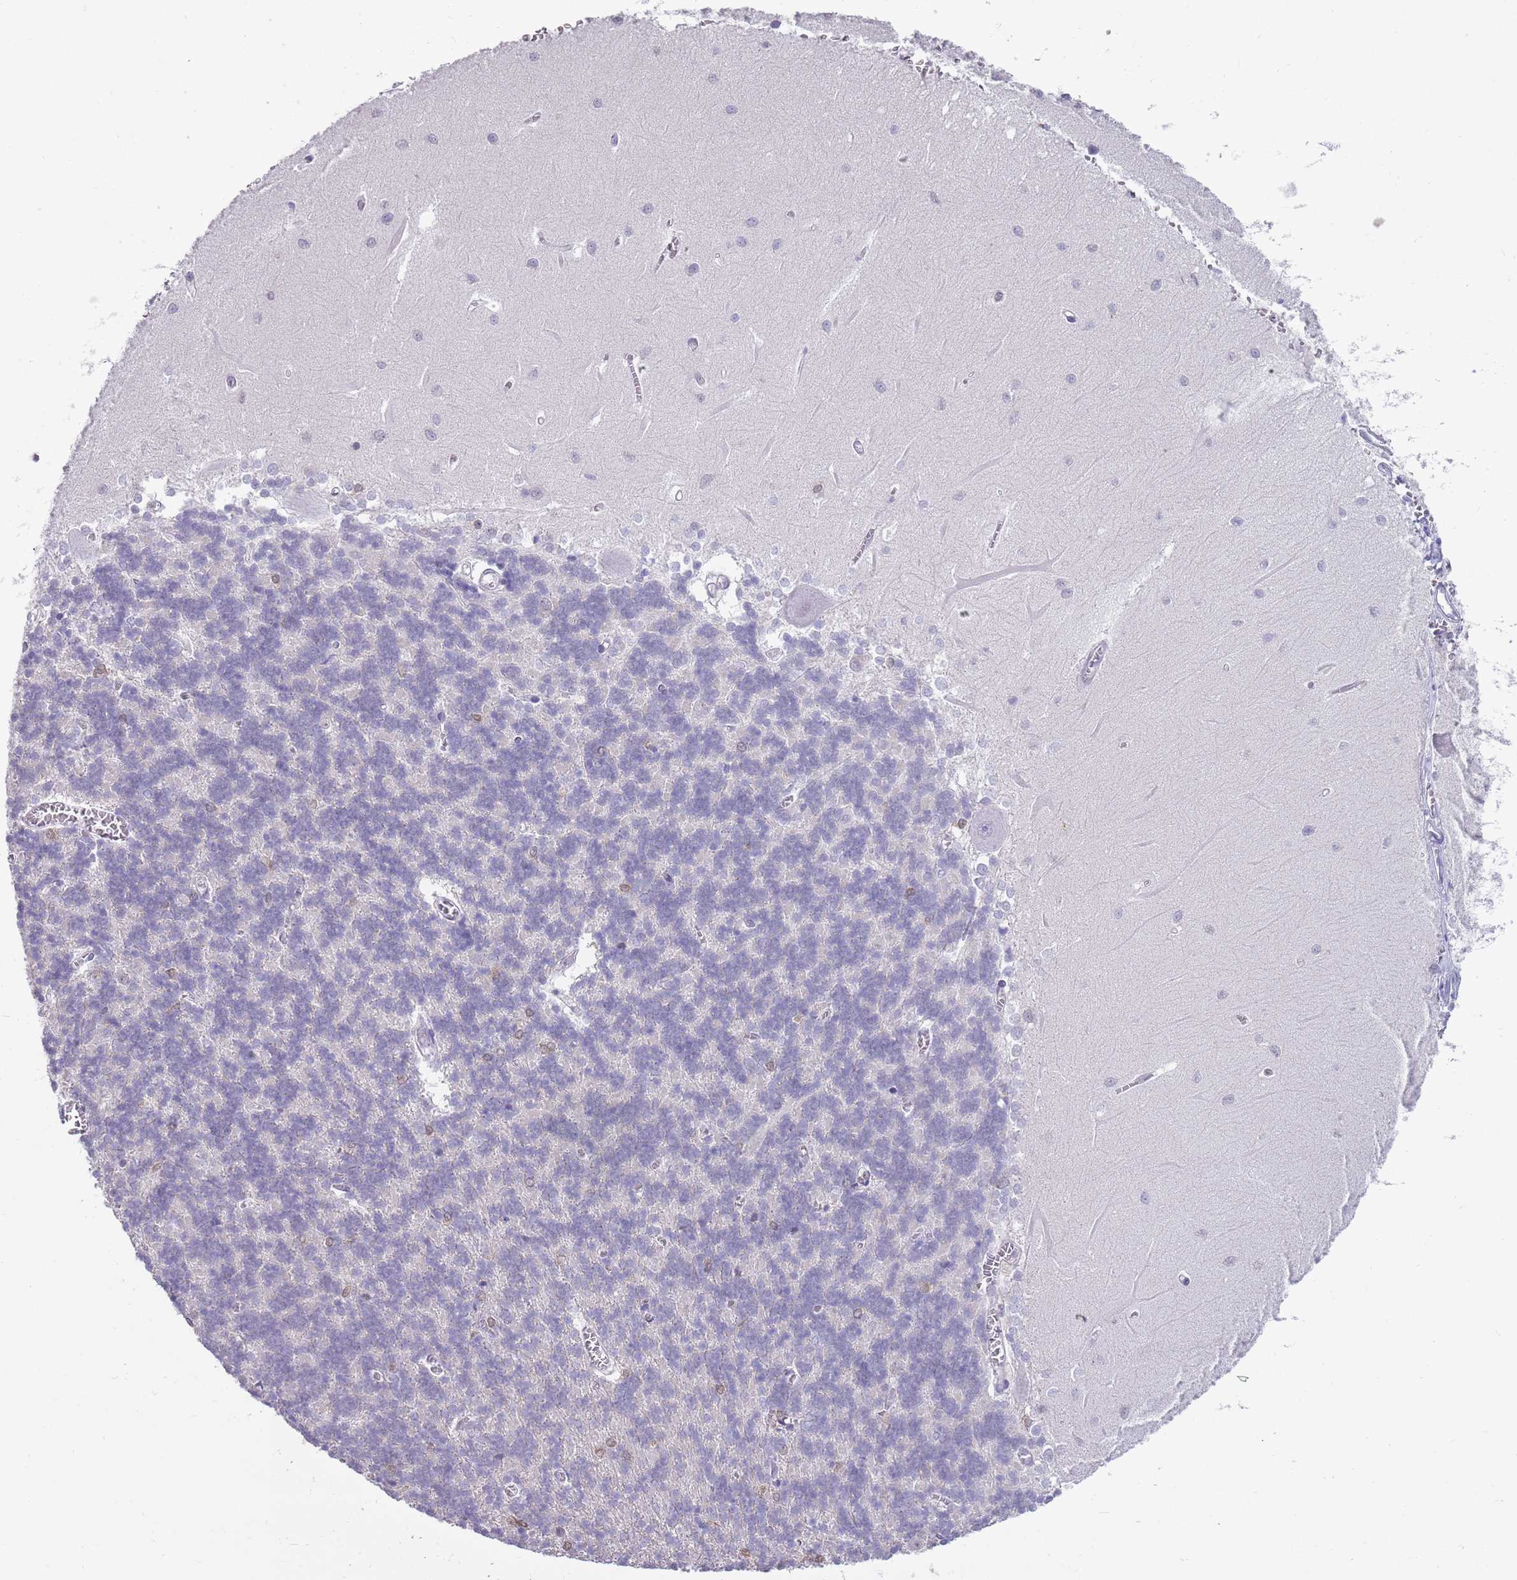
{"staining": {"intensity": "negative", "quantity": "none", "location": "none"}, "tissue": "cerebellum", "cell_type": "Cells in granular layer", "image_type": "normal", "snomed": [{"axis": "morphology", "description": "Normal tissue, NOS"}, {"axis": "topography", "description": "Cerebellum"}], "caption": "IHC of unremarkable cerebellum shows no expression in cells in granular layer. (IHC, brightfield microscopy, high magnification).", "gene": "SEPHS2", "patient": {"sex": "male", "age": 37}}